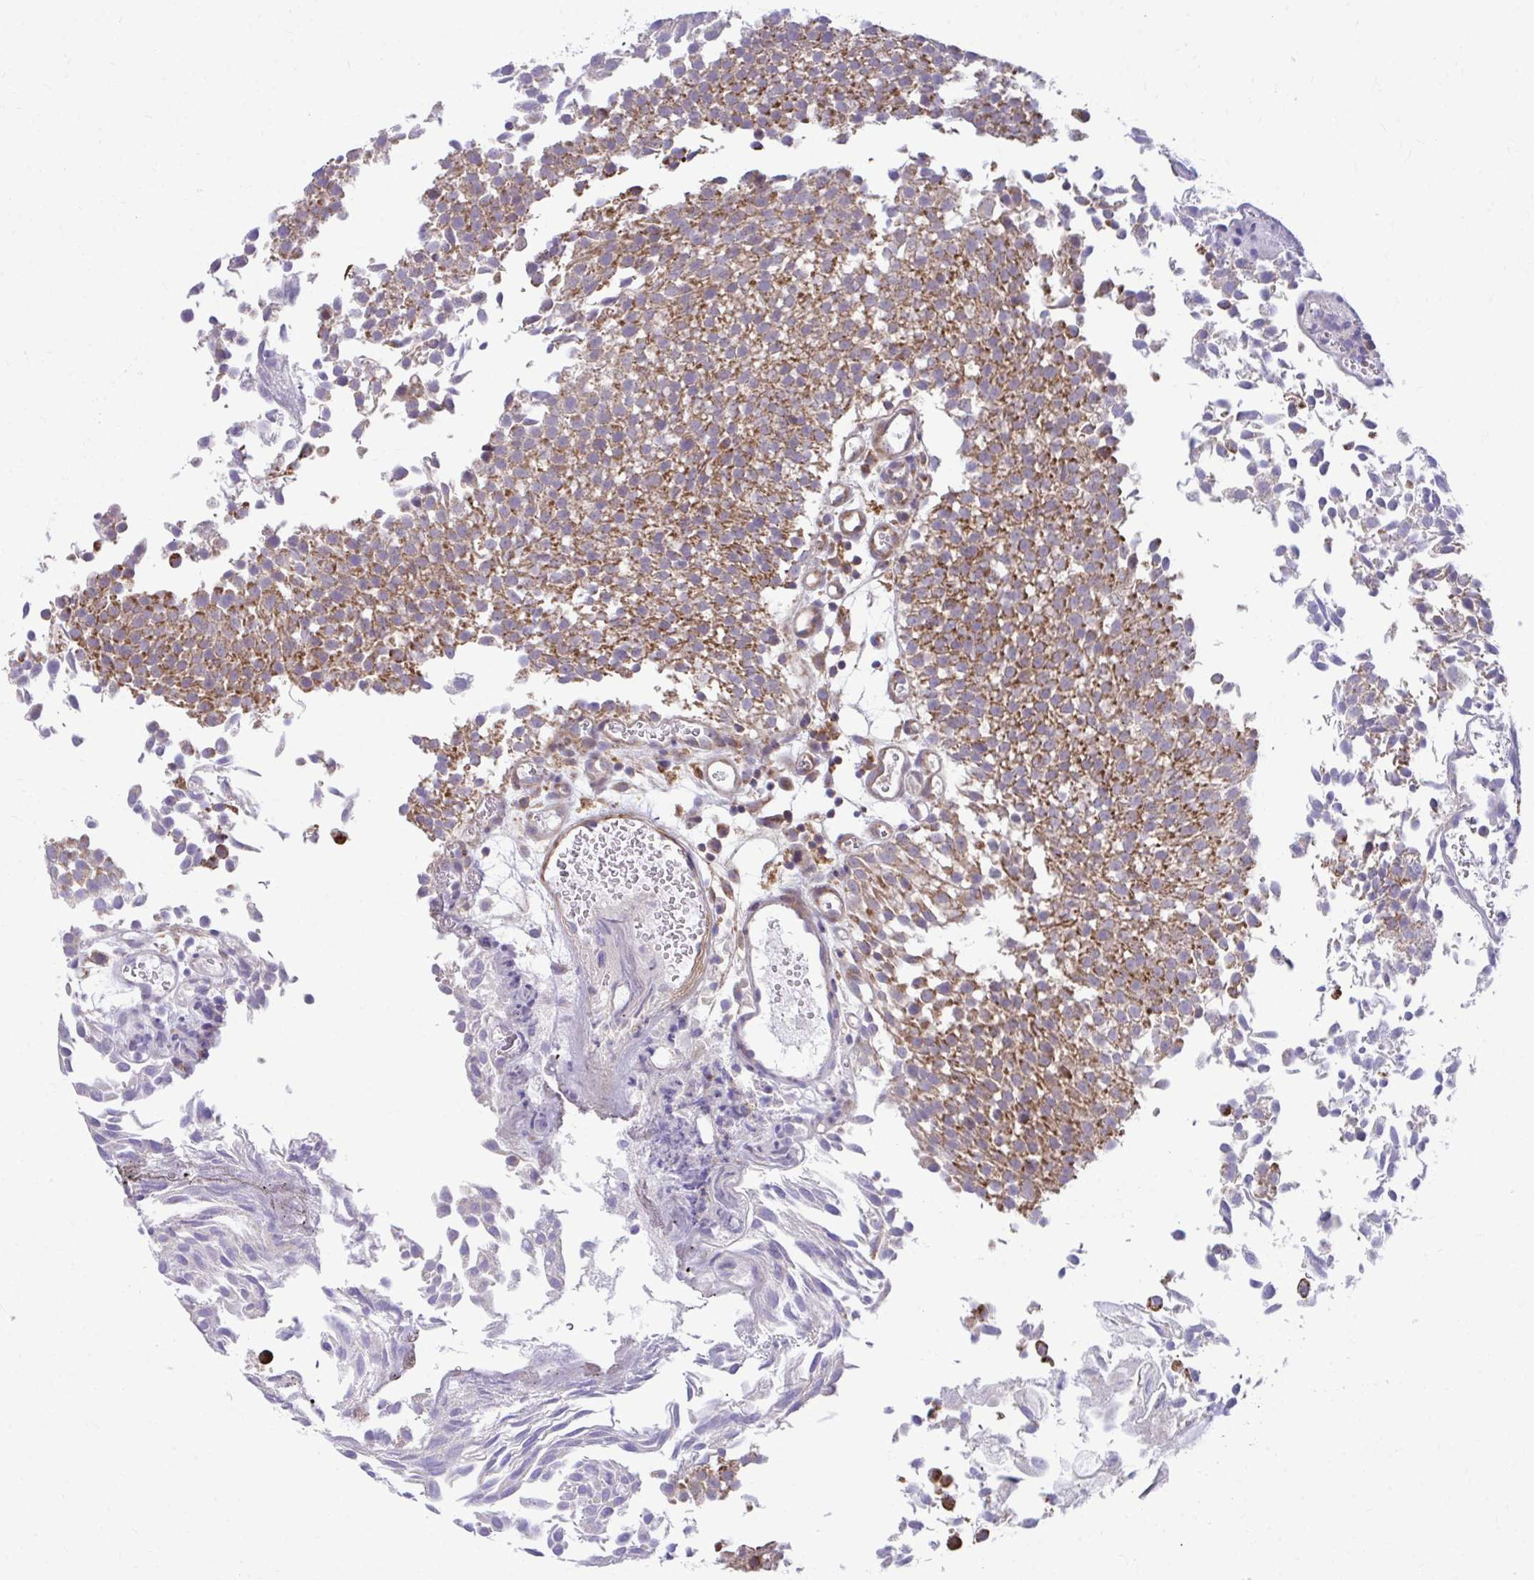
{"staining": {"intensity": "moderate", "quantity": "25%-75%", "location": "cytoplasmic/membranous"}, "tissue": "urothelial cancer", "cell_type": "Tumor cells", "image_type": "cancer", "snomed": [{"axis": "morphology", "description": "Urothelial carcinoma, Low grade"}, {"axis": "topography", "description": "Urinary bladder"}], "caption": "Urothelial cancer tissue demonstrates moderate cytoplasmic/membranous staining in approximately 25%-75% of tumor cells, visualized by immunohistochemistry.", "gene": "C16orf54", "patient": {"sex": "female", "age": 79}}